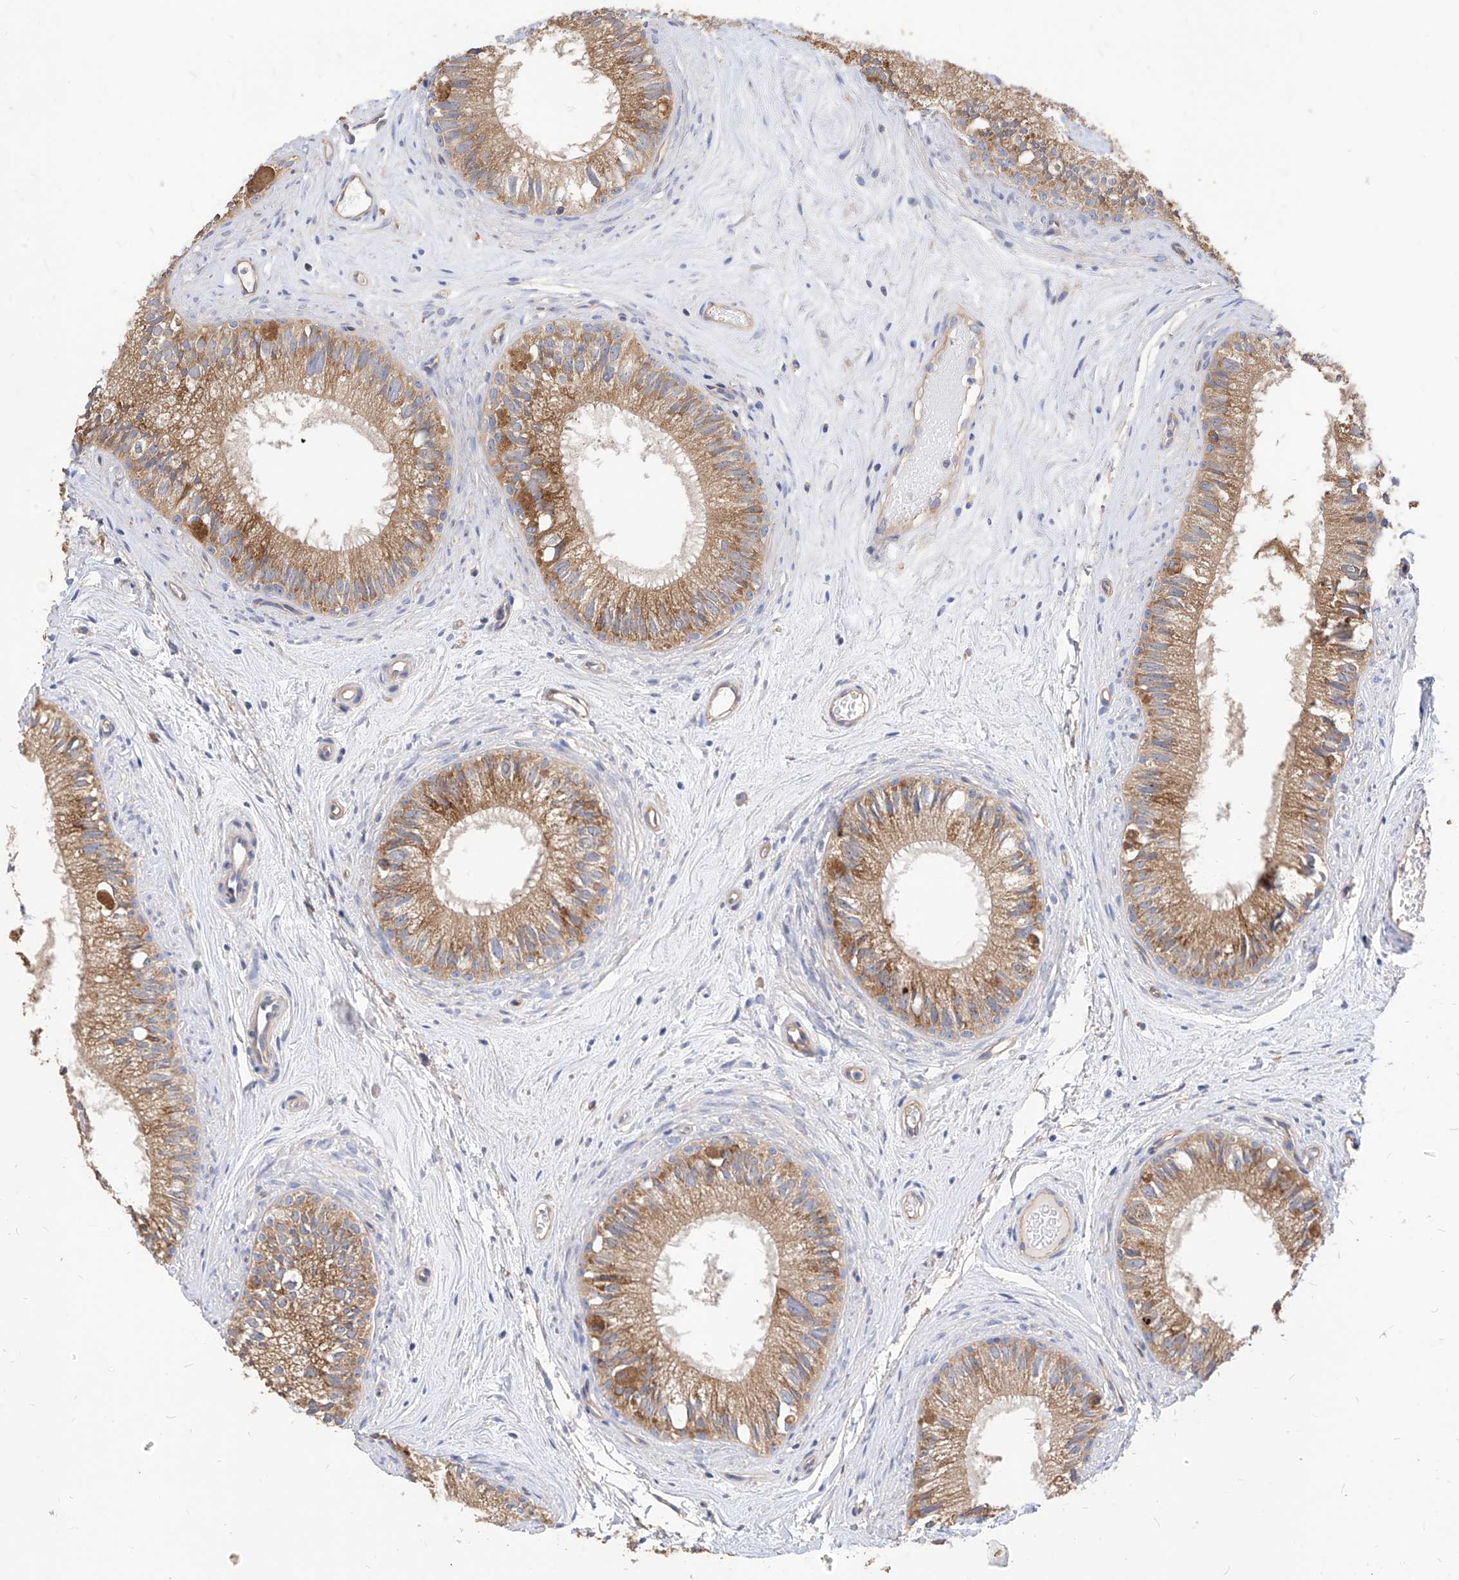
{"staining": {"intensity": "strong", "quantity": ">75%", "location": "cytoplasmic/membranous"}, "tissue": "epididymis", "cell_type": "Glandular cells", "image_type": "normal", "snomed": [{"axis": "morphology", "description": "Normal tissue, NOS"}, {"axis": "topography", "description": "Epididymis"}], "caption": "Human epididymis stained for a protein (brown) demonstrates strong cytoplasmic/membranous positive expression in about >75% of glandular cells.", "gene": "SCGB2A1", "patient": {"sex": "male", "age": 71}}